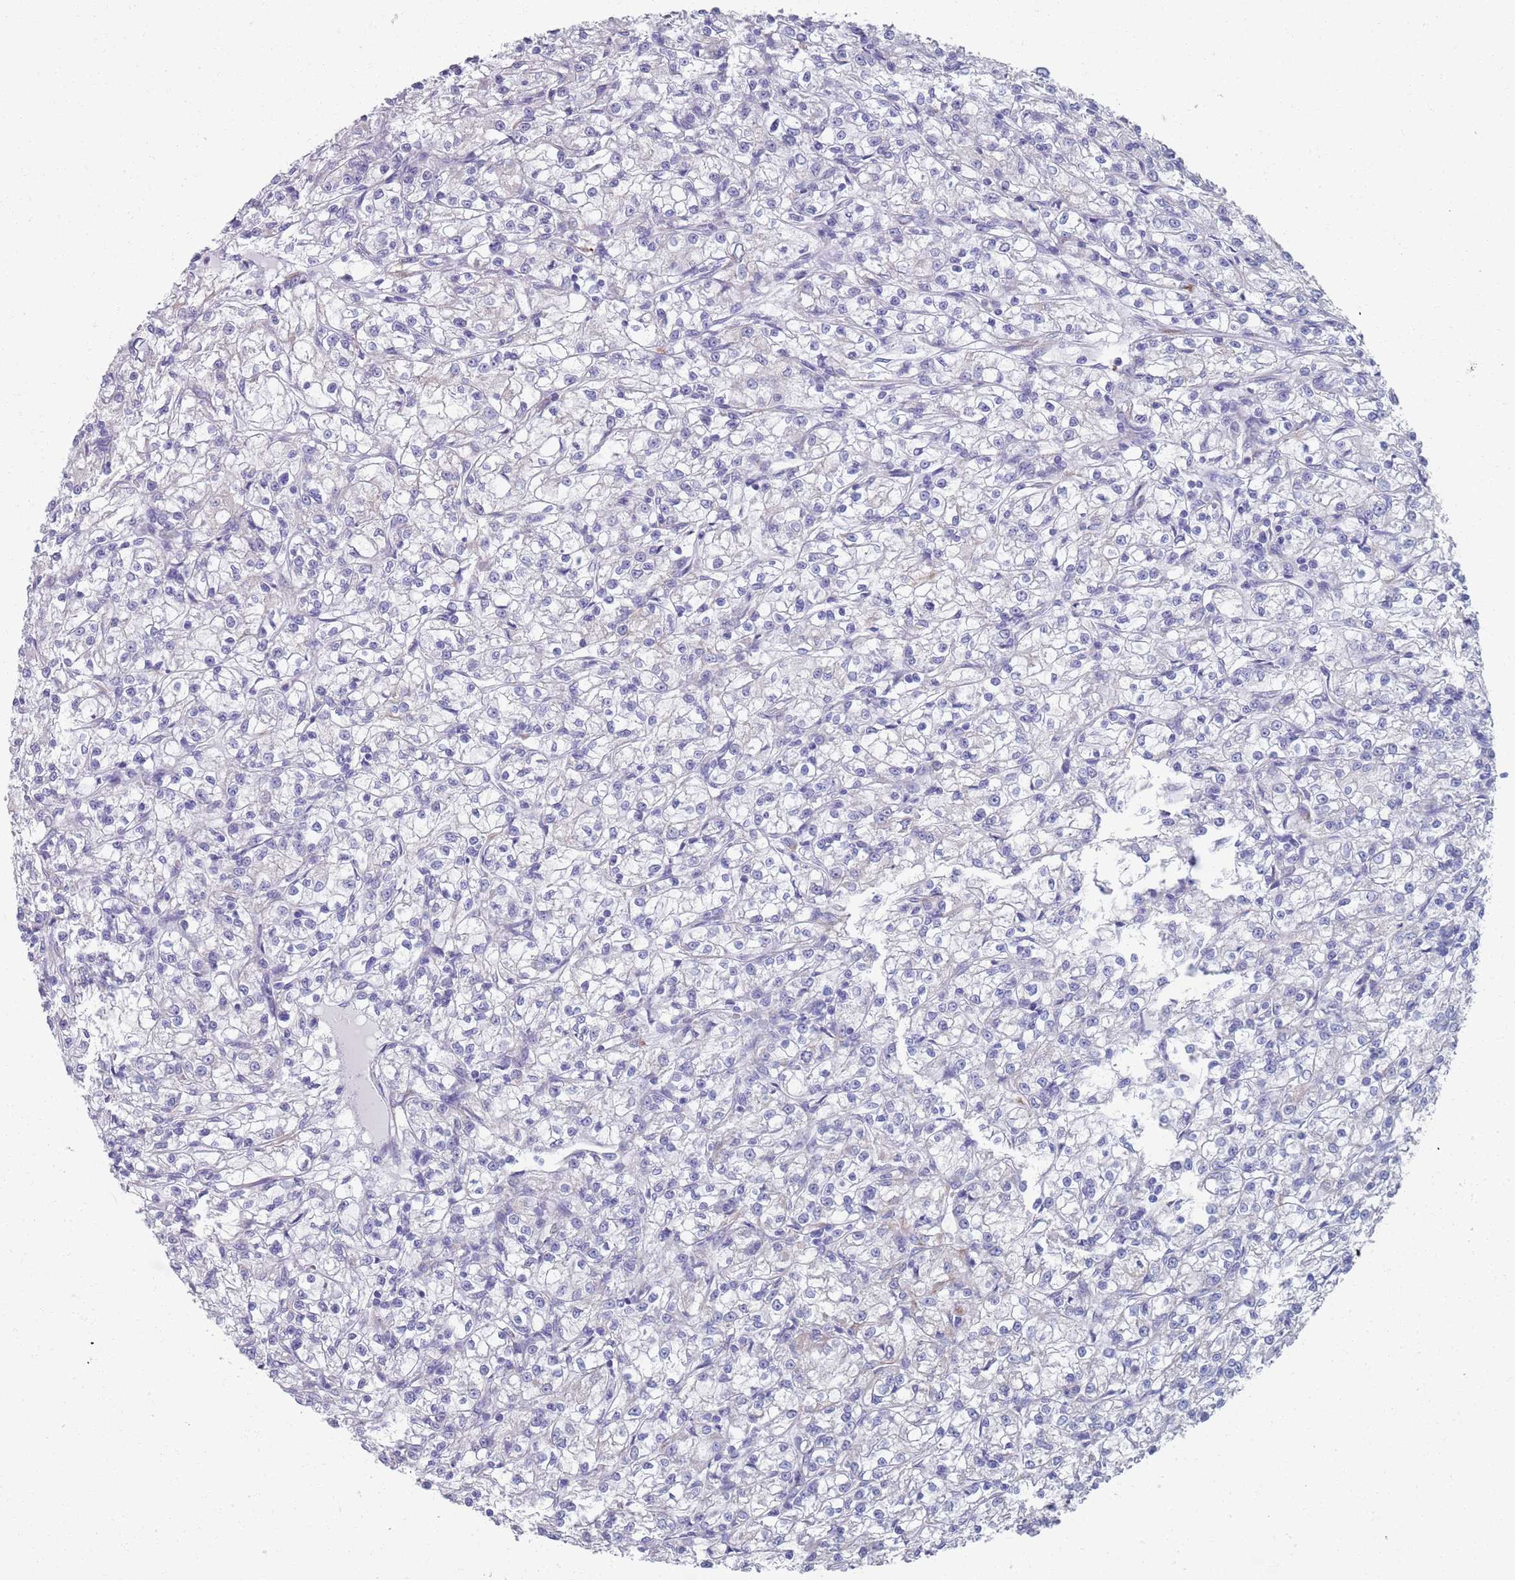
{"staining": {"intensity": "negative", "quantity": "none", "location": "none"}, "tissue": "renal cancer", "cell_type": "Tumor cells", "image_type": "cancer", "snomed": [{"axis": "morphology", "description": "Adenocarcinoma, NOS"}, {"axis": "topography", "description": "Kidney"}], "caption": "Image shows no protein expression in tumor cells of renal cancer (adenocarcinoma) tissue.", "gene": "PLOD1", "patient": {"sex": "female", "age": 59}}